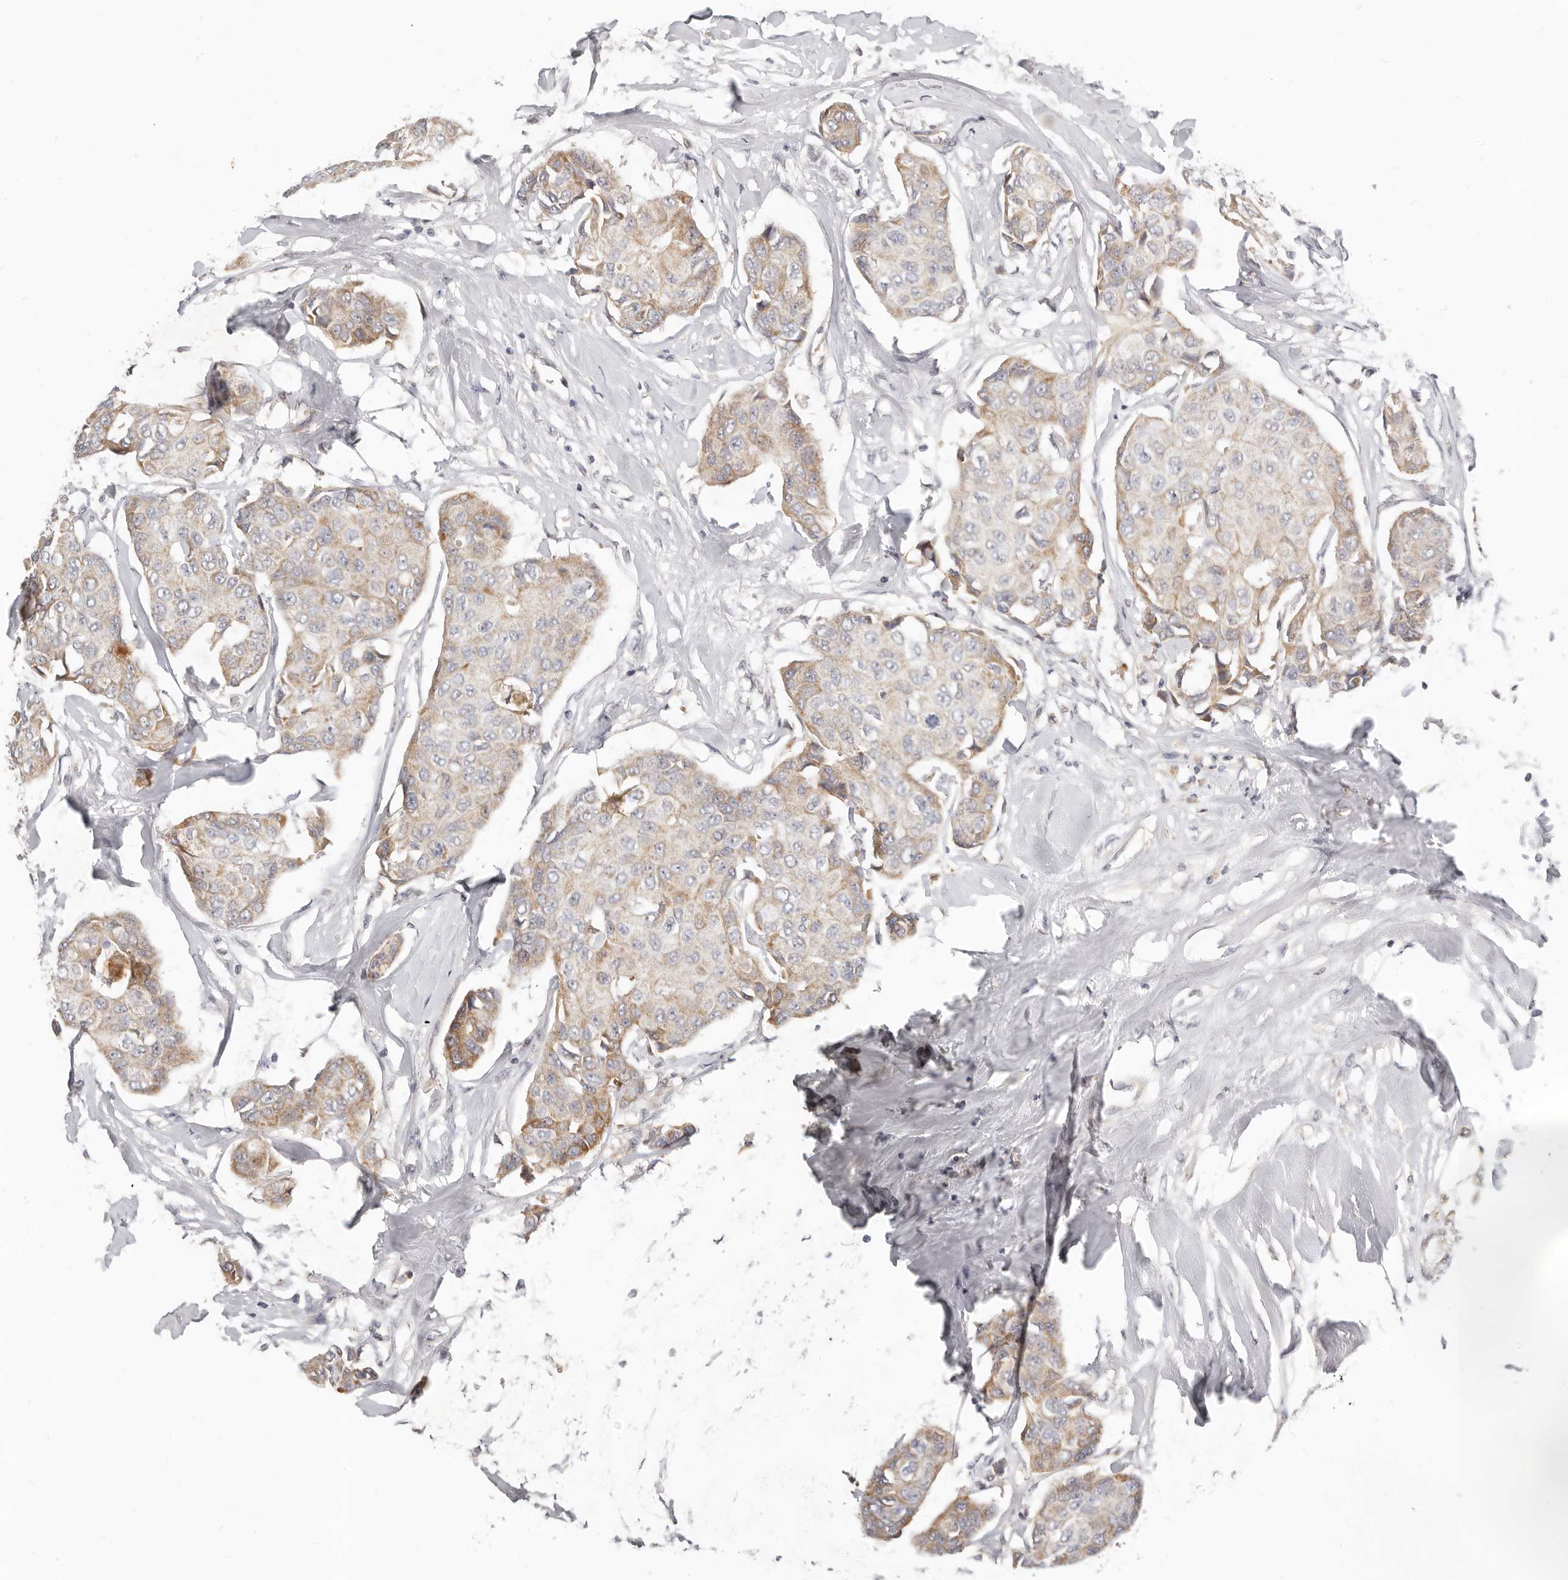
{"staining": {"intensity": "moderate", "quantity": "<25%", "location": "cytoplasmic/membranous"}, "tissue": "breast cancer", "cell_type": "Tumor cells", "image_type": "cancer", "snomed": [{"axis": "morphology", "description": "Duct carcinoma"}, {"axis": "topography", "description": "Breast"}], "caption": "Immunohistochemical staining of human breast cancer demonstrates low levels of moderate cytoplasmic/membranous protein positivity in about <25% of tumor cells.", "gene": "MICALL2", "patient": {"sex": "female", "age": 80}}